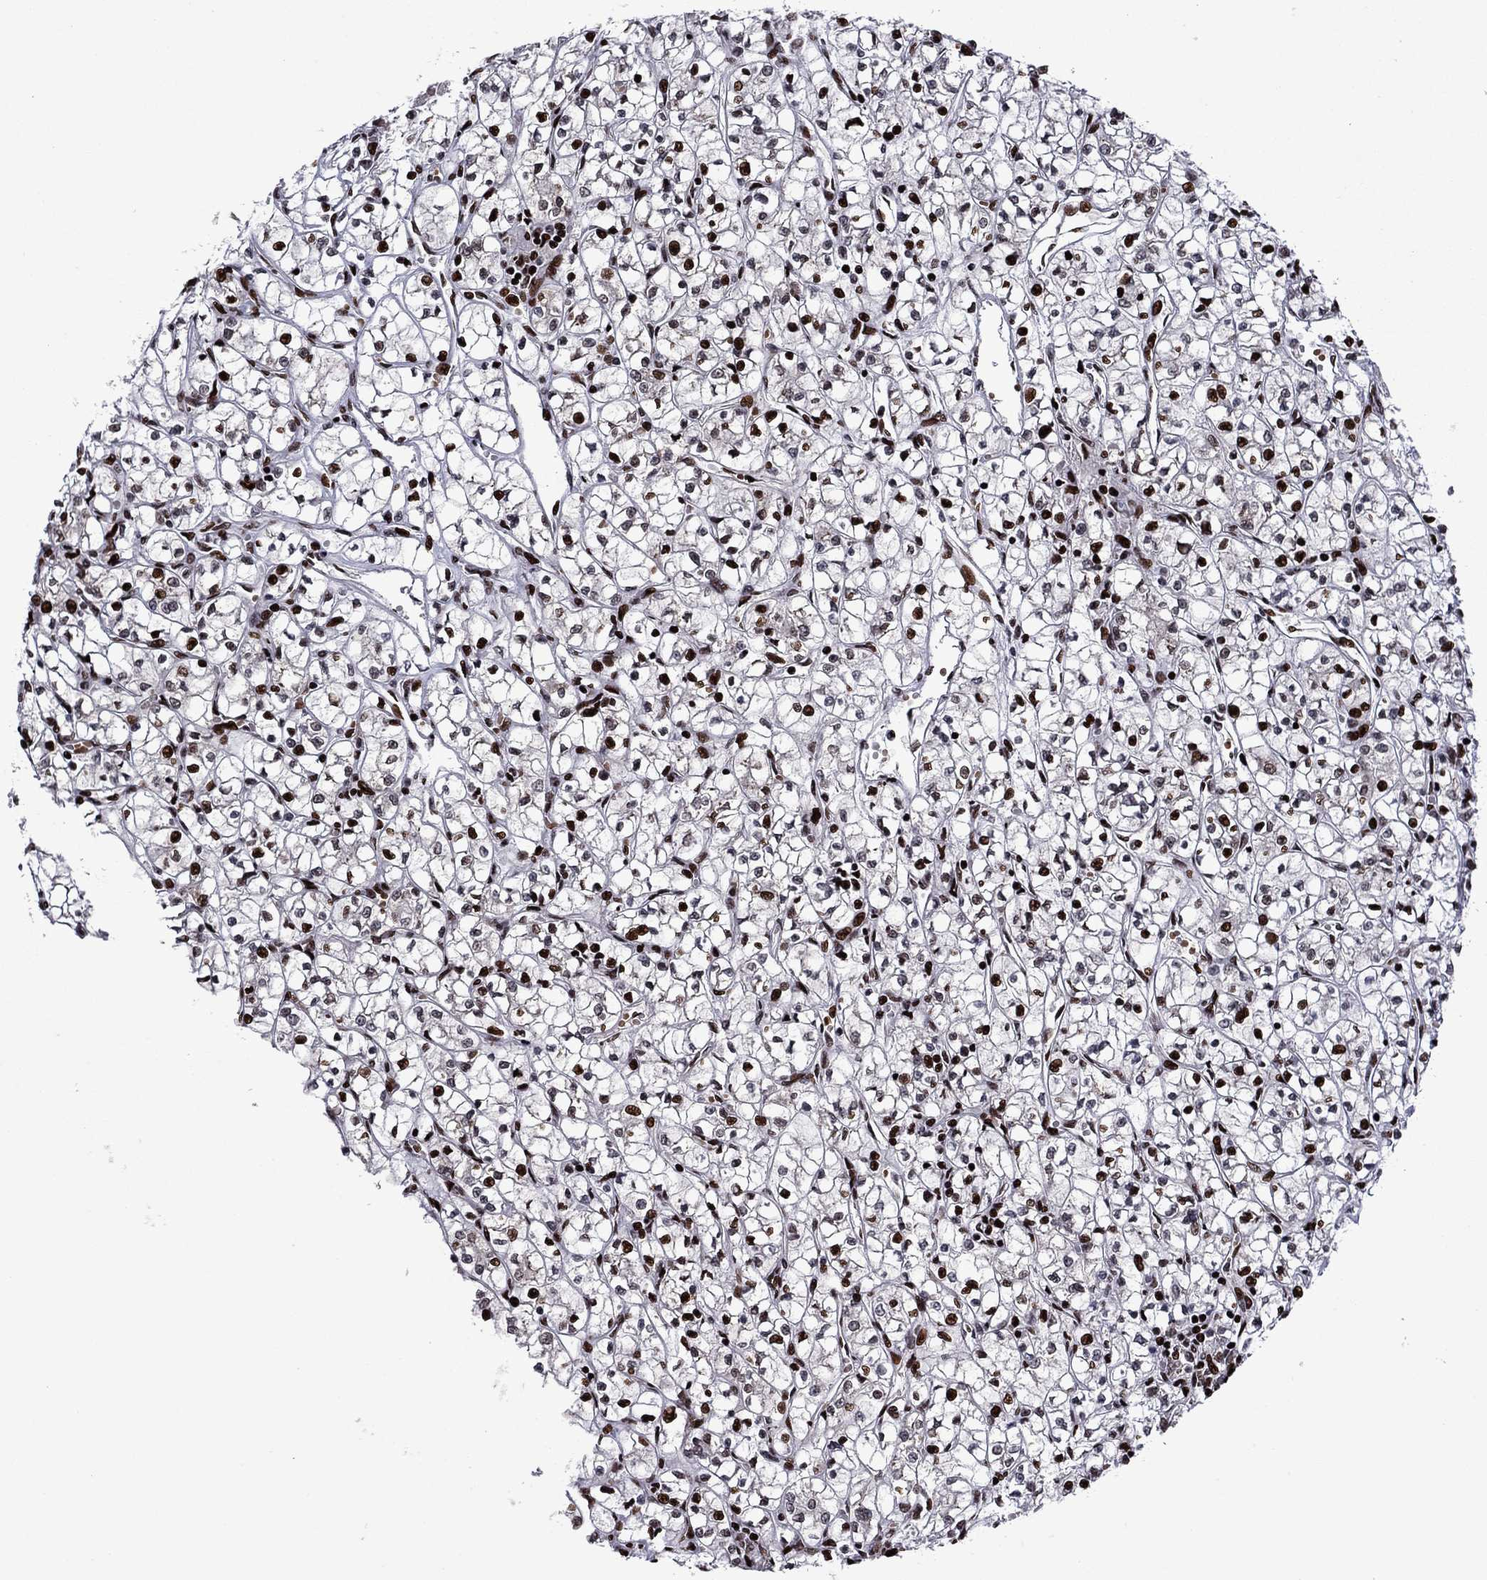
{"staining": {"intensity": "strong", "quantity": ">75%", "location": "nuclear"}, "tissue": "renal cancer", "cell_type": "Tumor cells", "image_type": "cancer", "snomed": [{"axis": "morphology", "description": "Adenocarcinoma, NOS"}, {"axis": "topography", "description": "Kidney"}], "caption": "DAB immunohistochemical staining of human renal cancer displays strong nuclear protein expression in about >75% of tumor cells.", "gene": "LIMK1", "patient": {"sex": "female", "age": 64}}